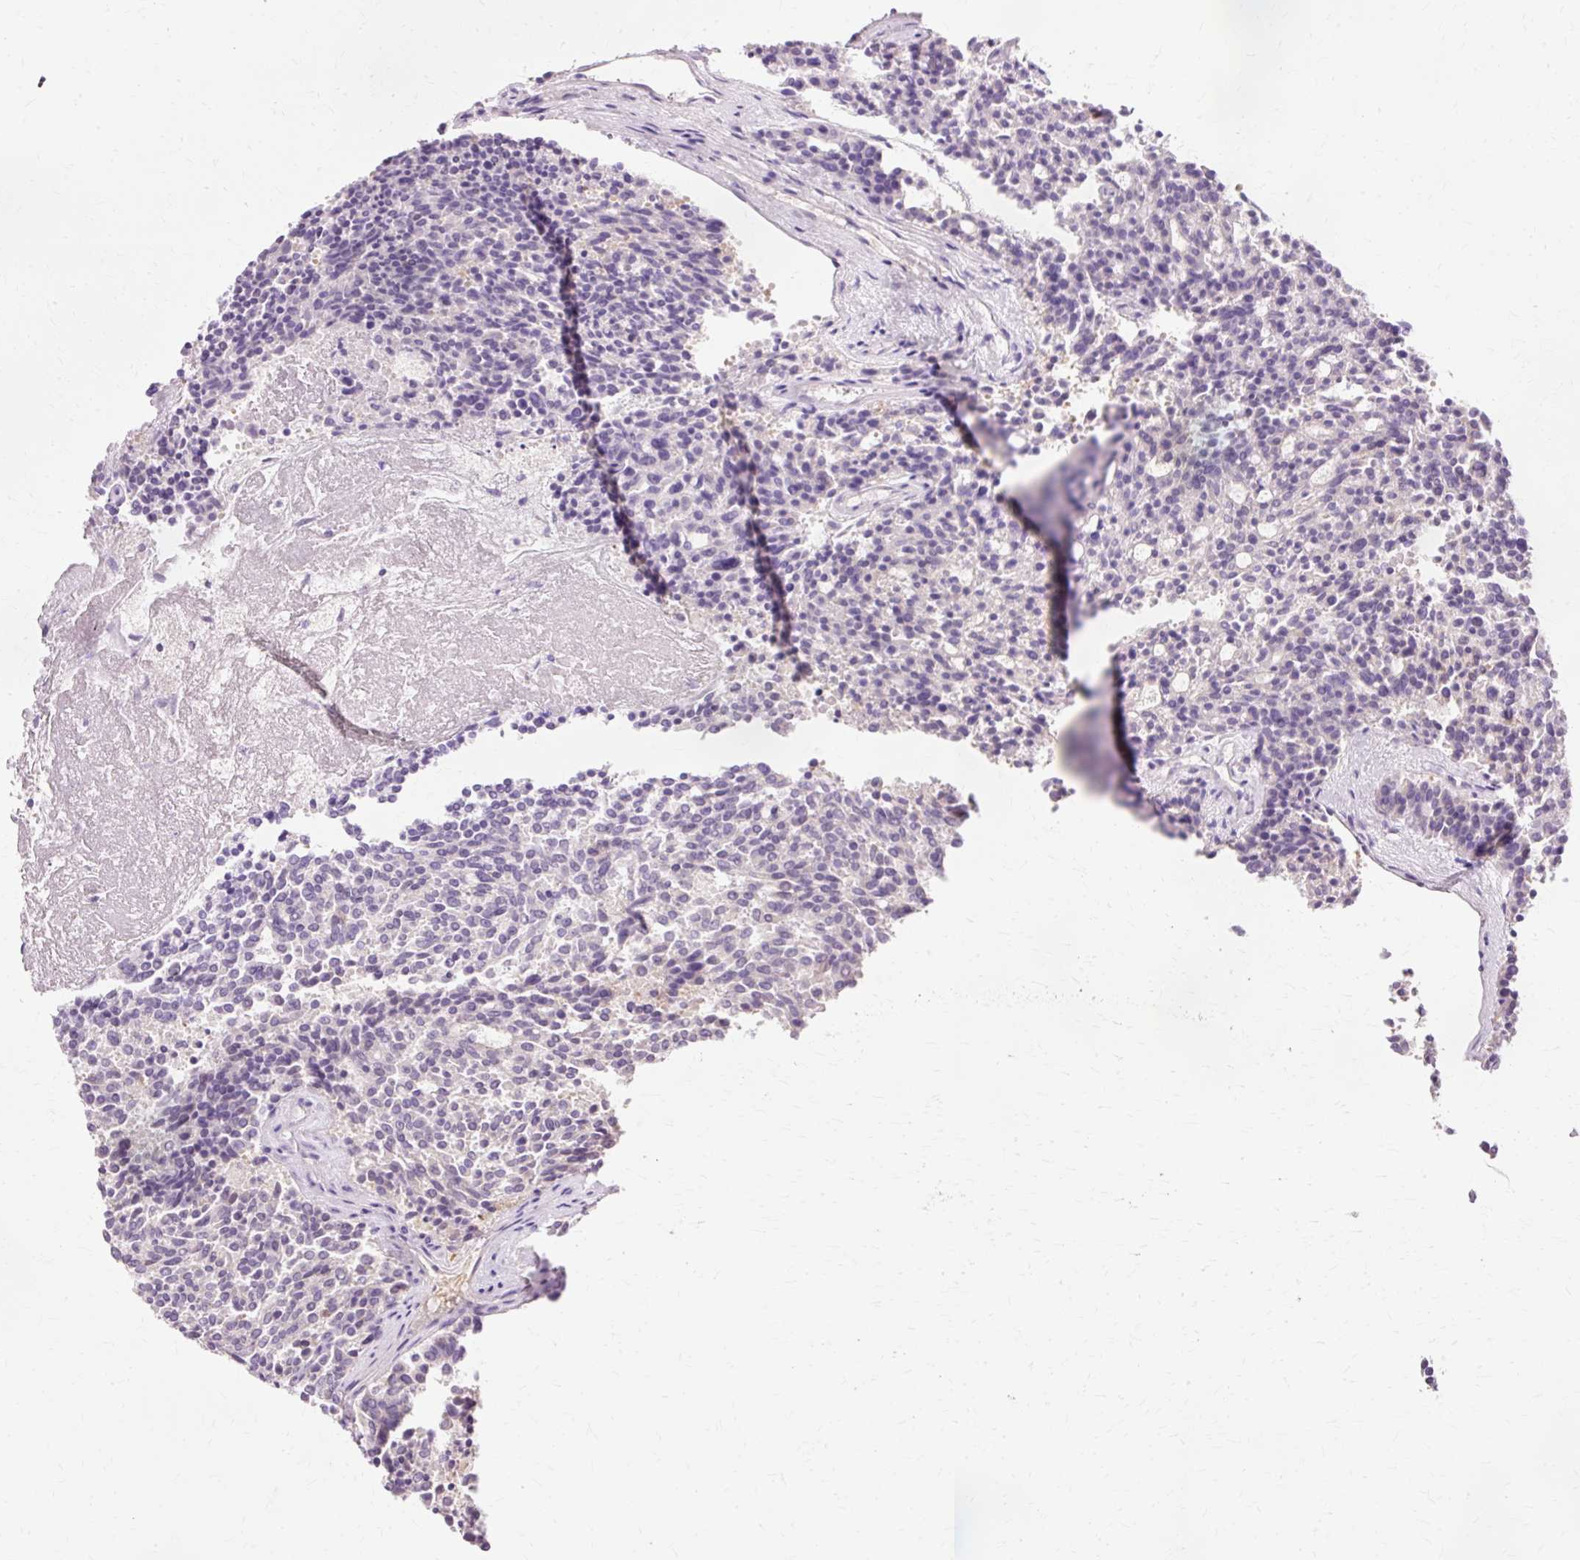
{"staining": {"intensity": "negative", "quantity": "none", "location": "none"}, "tissue": "carcinoid", "cell_type": "Tumor cells", "image_type": "cancer", "snomed": [{"axis": "morphology", "description": "Carcinoid, malignant, NOS"}, {"axis": "topography", "description": "Pancreas"}], "caption": "Tumor cells are negative for brown protein staining in carcinoid.", "gene": "VN1R2", "patient": {"sex": "female", "age": 54}}